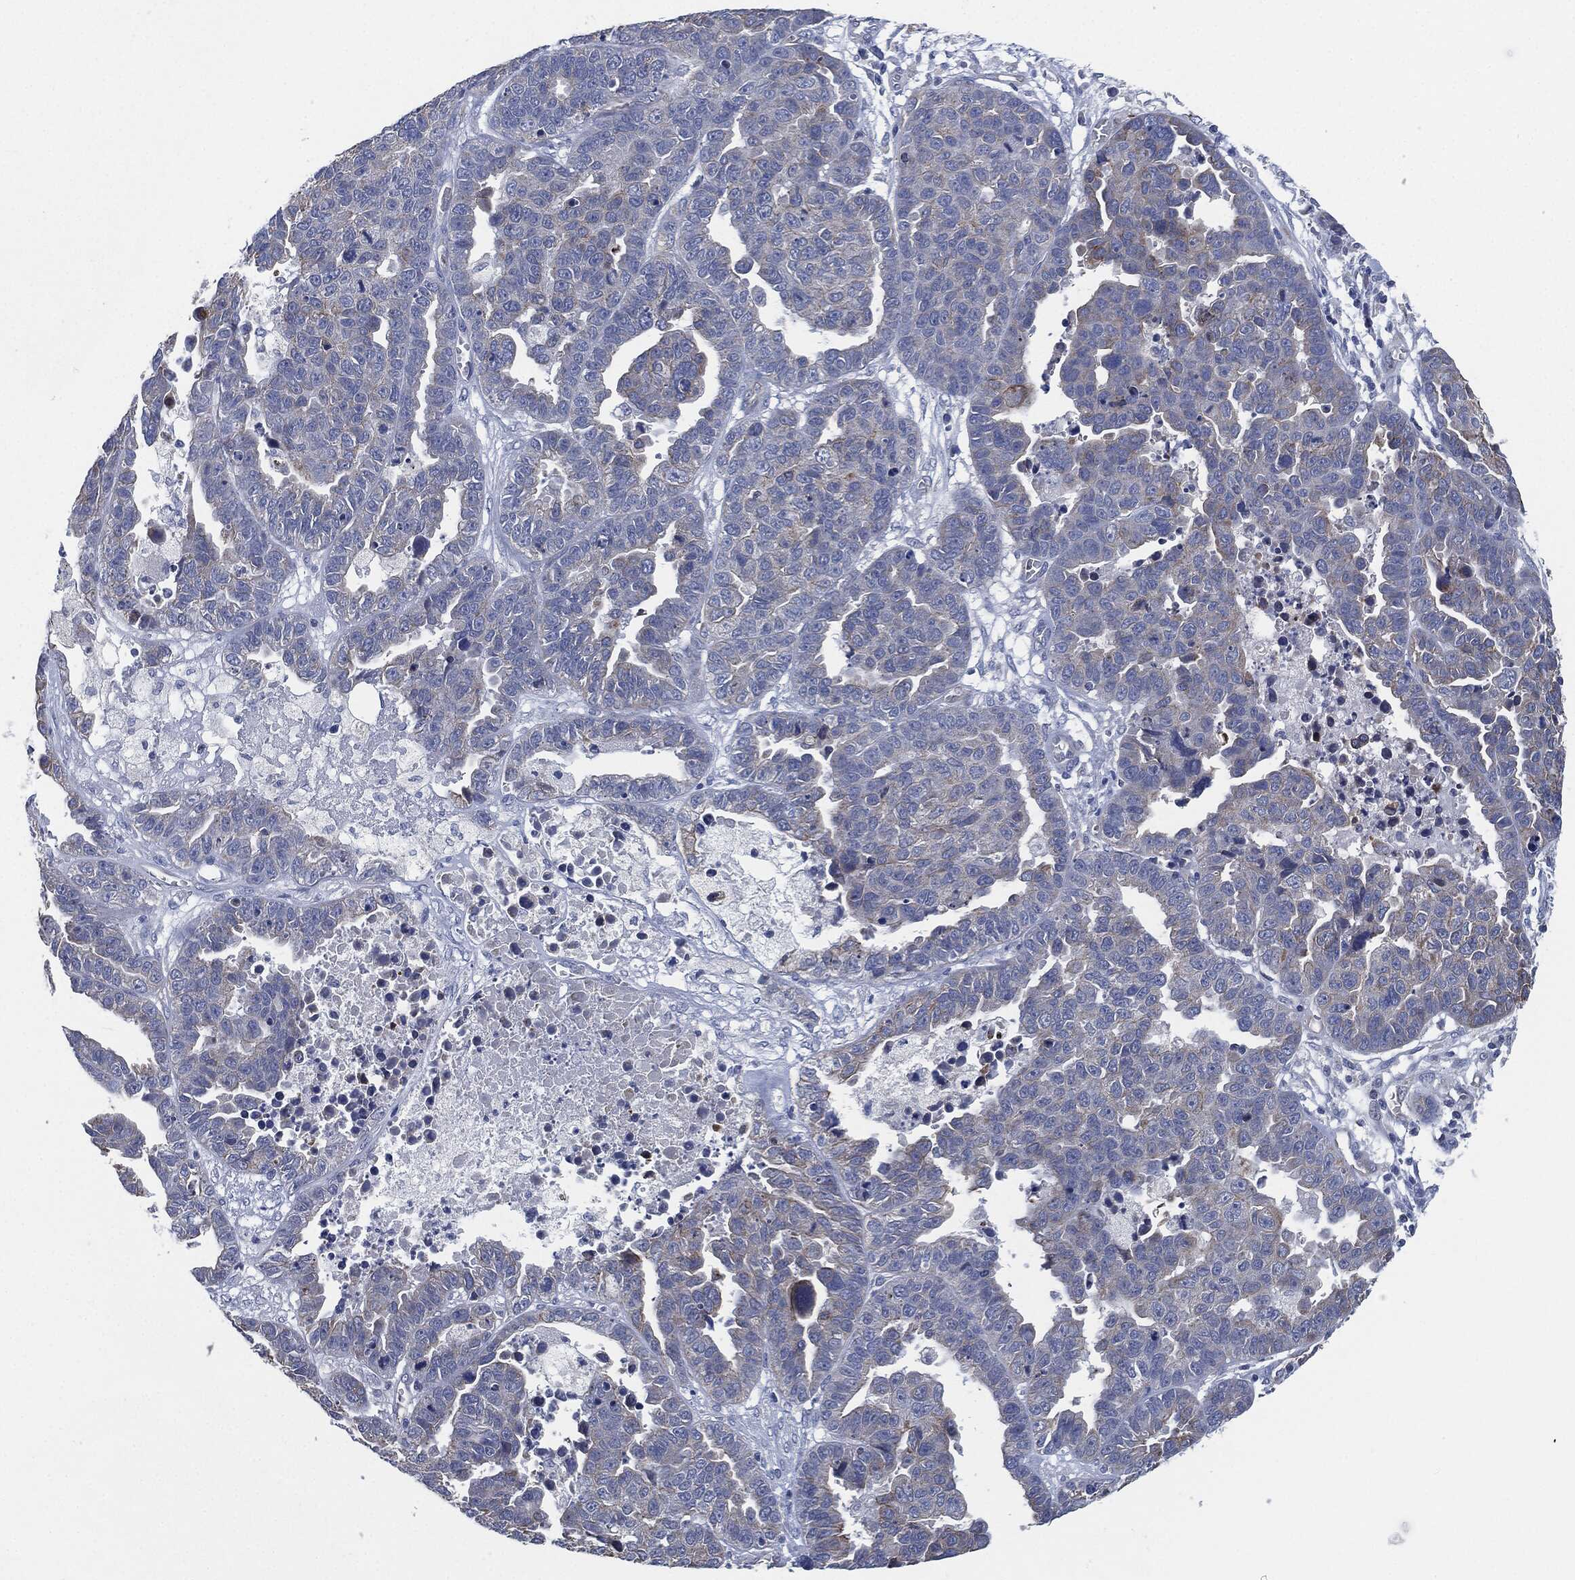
{"staining": {"intensity": "weak", "quantity": "<25%", "location": "cytoplasmic/membranous"}, "tissue": "ovarian cancer", "cell_type": "Tumor cells", "image_type": "cancer", "snomed": [{"axis": "morphology", "description": "Cystadenocarcinoma, serous, NOS"}, {"axis": "topography", "description": "Ovary"}], "caption": "Photomicrograph shows no protein staining in tumor cells of ovarian cancer (serous cystadenocarcinoma) tissue. The staining is performed using DAB (3,3'-diaminobenzidine) brown chromogen with nuclei counter-stained in using hematoxylin.", "gene": "SHROOM2", "patient": {"sex": "female", "age": 87}}